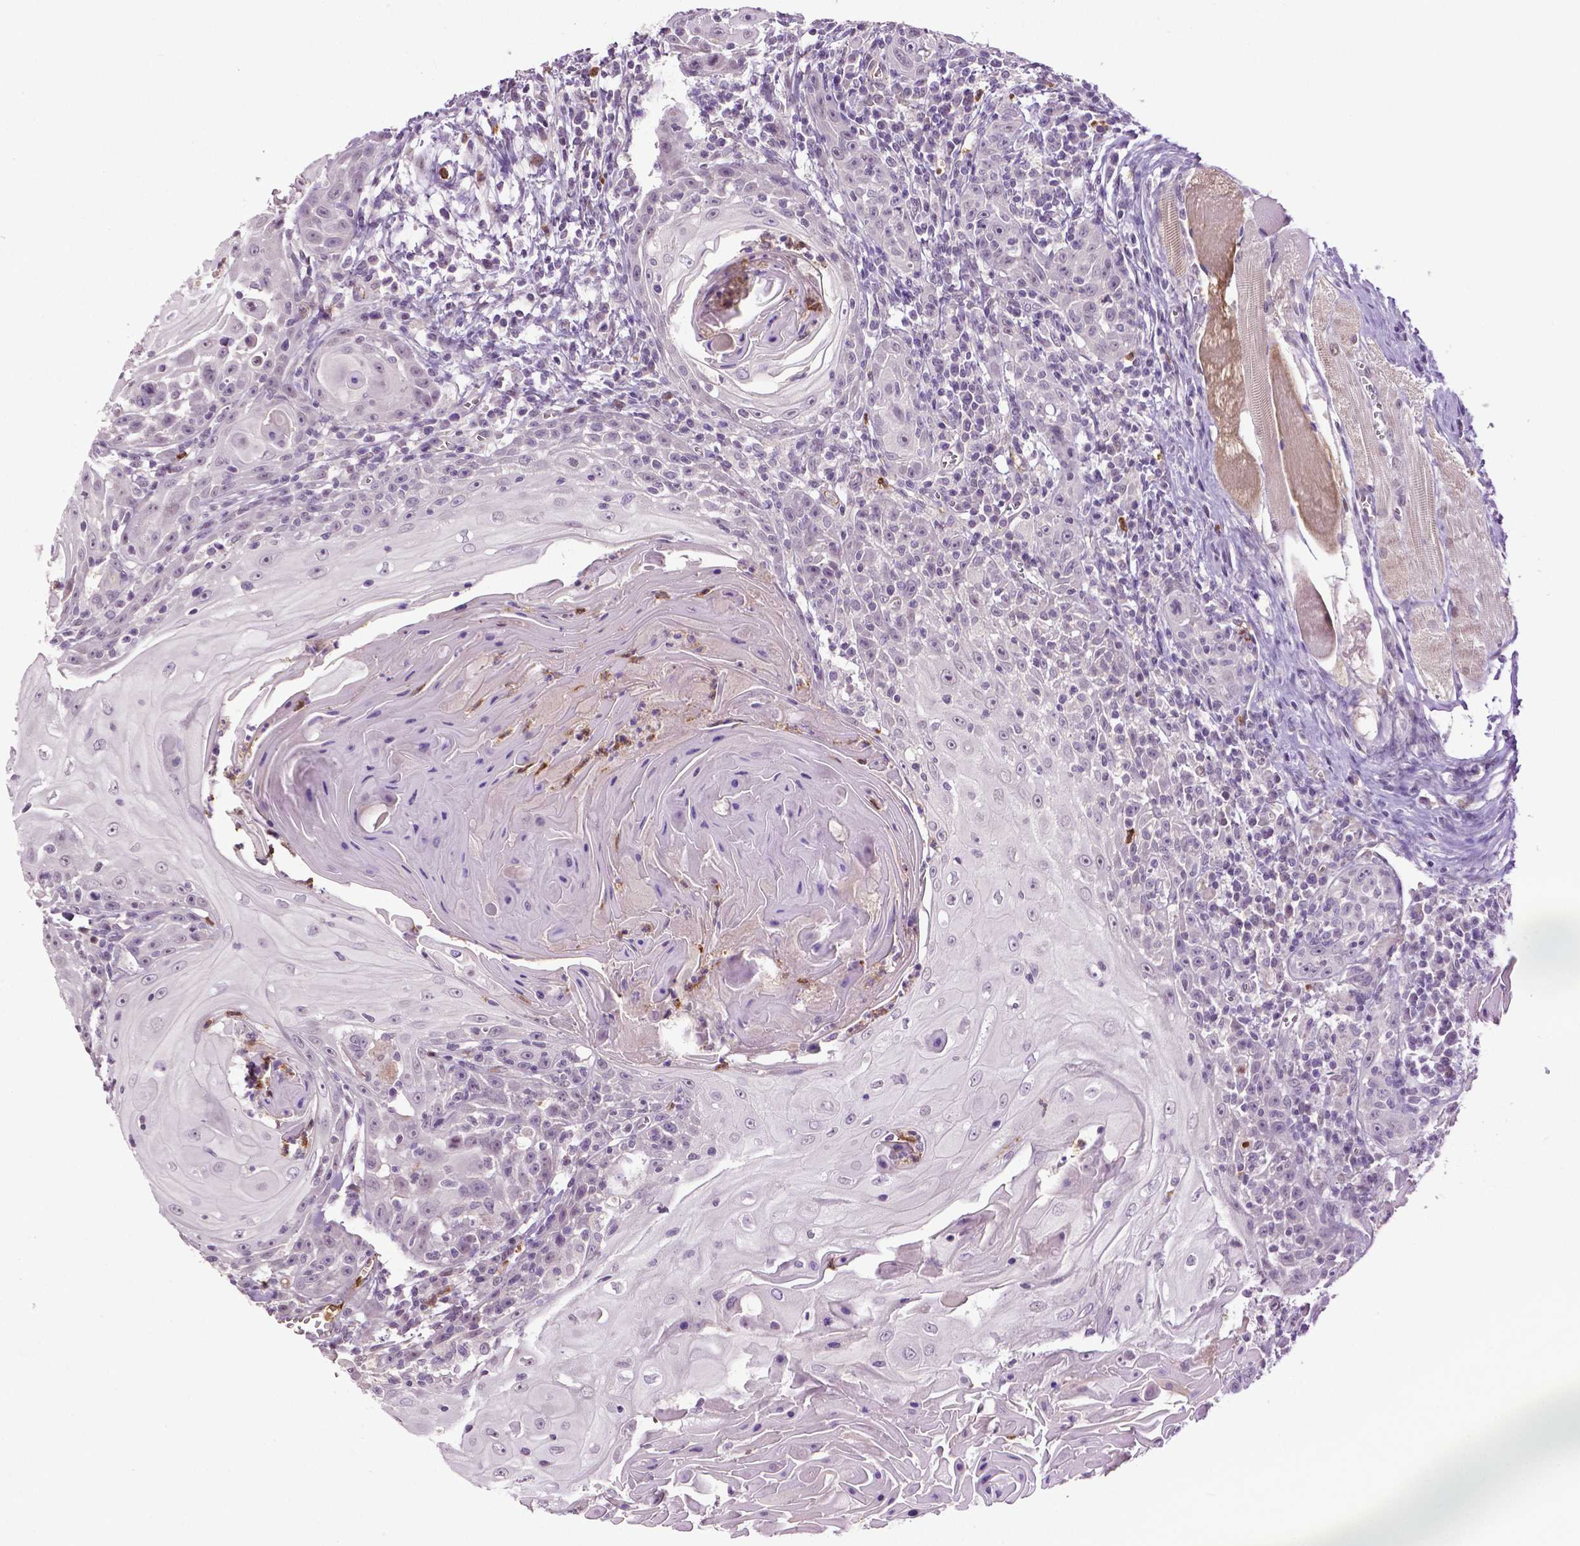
{"staining": {"intensity": "negative", "quantity": "none", "location": "none"}, "tissue": "head and neck cancer", "cell_type": "Tumor cells", "image_type": "cancer", "snomed": [{"axis": "morphology", "description": "Squamous cell carcinoma, NOS"}, {"axis": "topography", "description": "Head-Neck"}], "caption": "Tumor cells are negative for protein expression in human head and neck squamous cell carcinoma.", "gene": "PTPN5", "patient": {"sex": "male", "age": 52}}